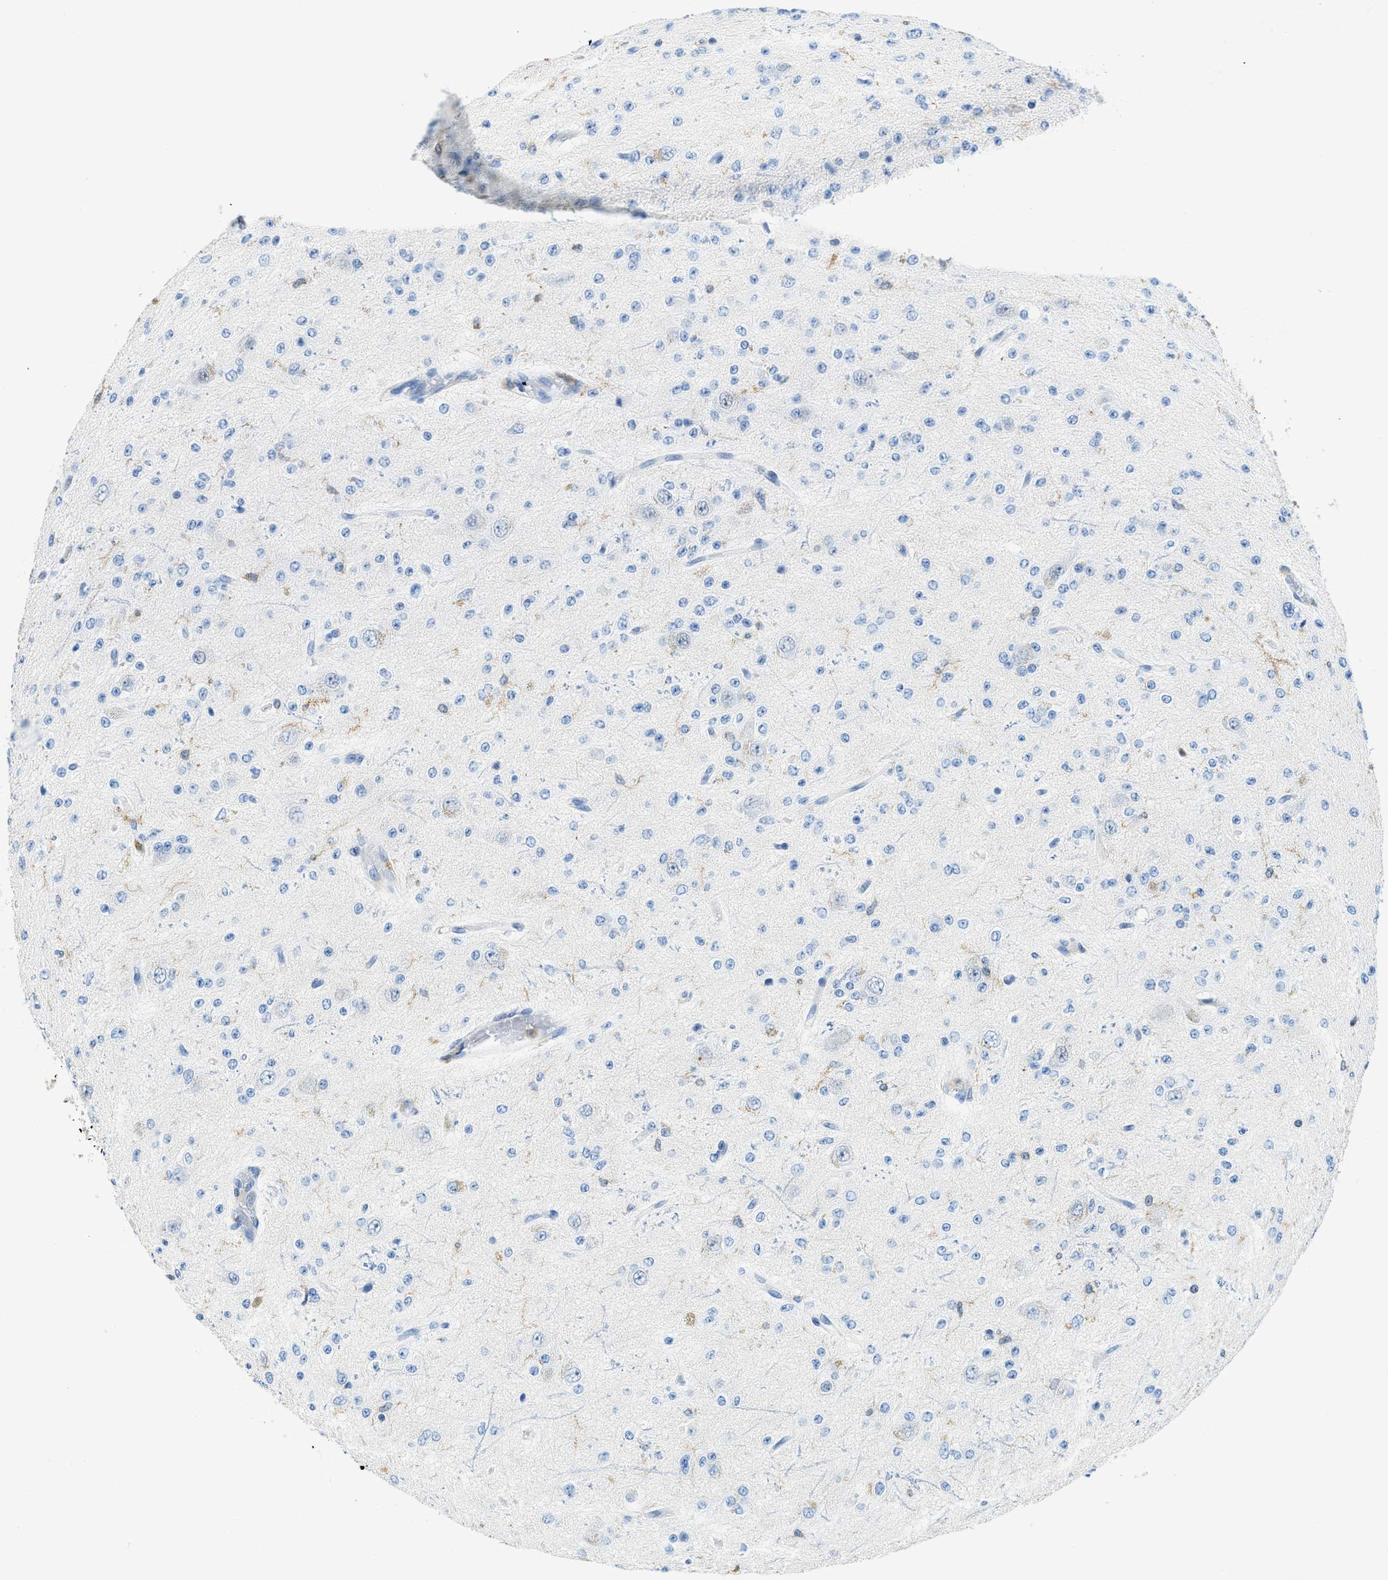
{"staining": {"intensity": "negative", "quantity": "none", "location": "none"}, "tissue": "glioma", "cell_type": "Tumor cells", "image_type": "cancer", "snomed": [{"axis": "morphology", "description": "Glioma, malignant, High grade"}, {"axis": "topography", "description": "pancreas cauda"}], "caption": "Glioma stained for a protein using IHC shows no staining tumor cells.", "gene": "FAM151A", "patient": {"sex": "male", "age": 60}}